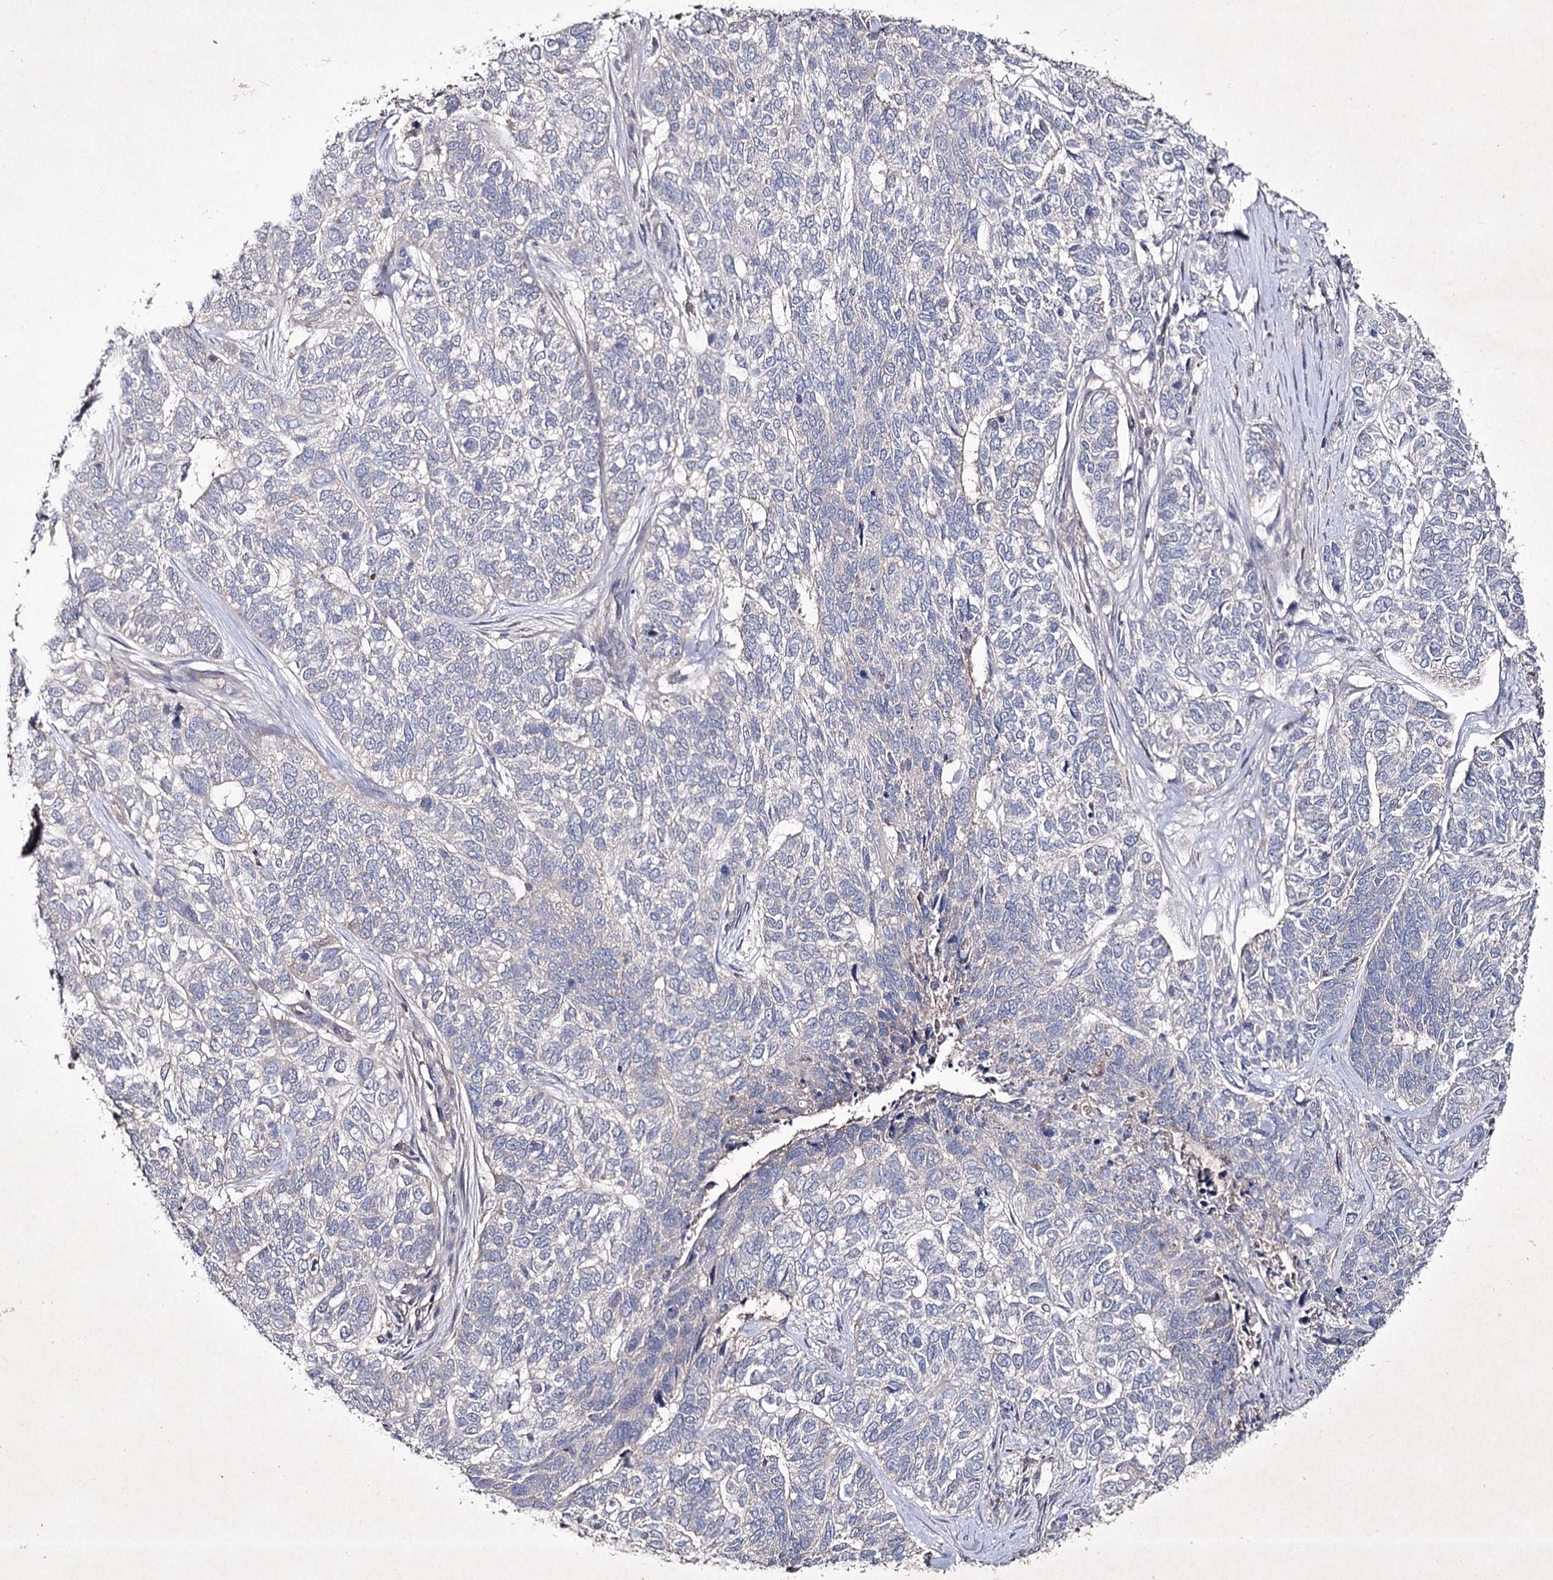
{"staining": {"intensity": "negative", "quantity": "none", "location": "none"}, "tissue": "skin cancer", "cell_type": "Tumor cells", "image_type": "cancer", "snomed": [{"axis": "morphology", "description": "Basal cell carcinoma"}, {"axis": "topography", "description": "Skin"}], "caption": "IHC histopathology image of human skin cancer stained for a protein (brown), which reveals no staining in tumor cells.", "gene": "SEMA4G", "patient": {"sex": "female", "age": 65}}